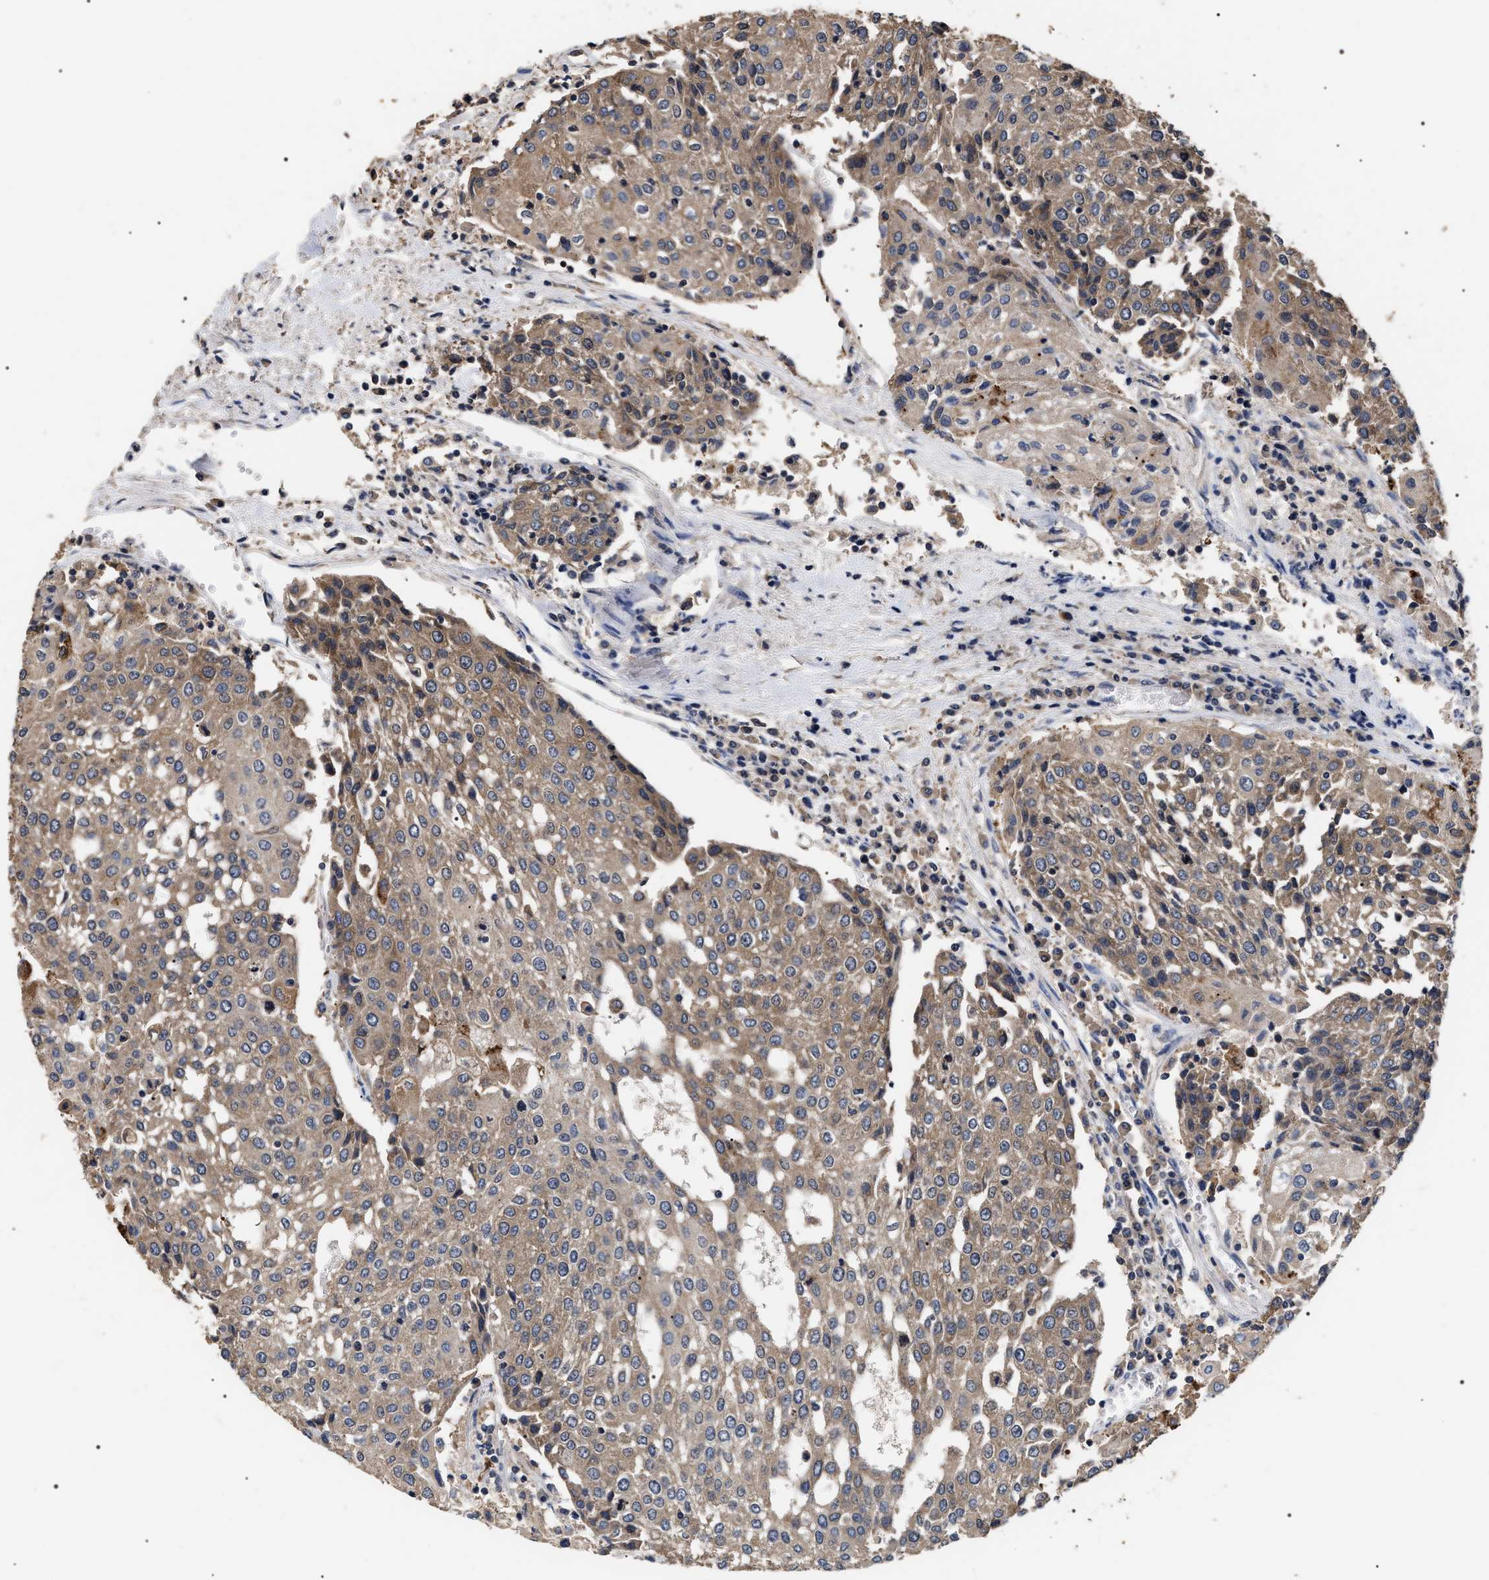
{"staining": {"intensity": "moderate", "quantity": ">75%", "location": "cytoplasmic/membranous"}, "tissue": "urothelial cancer", "cell_type": "Tumor cells", "image_type": "cancer", "snomed": [{"axis": "morphology", "description": "Urothelial carcinoma, High grade"}, {"axis": "topography", "description": "Urinary bladder"}], "caption": "Urothelial carcinoma (high-grade) stained with a brown dye displays moderate cytoplasmic/membranous positive expression in about >75% of tumor cells.", "gene": "UPF3A", "patient": {"sex": "female", "age": 85}}